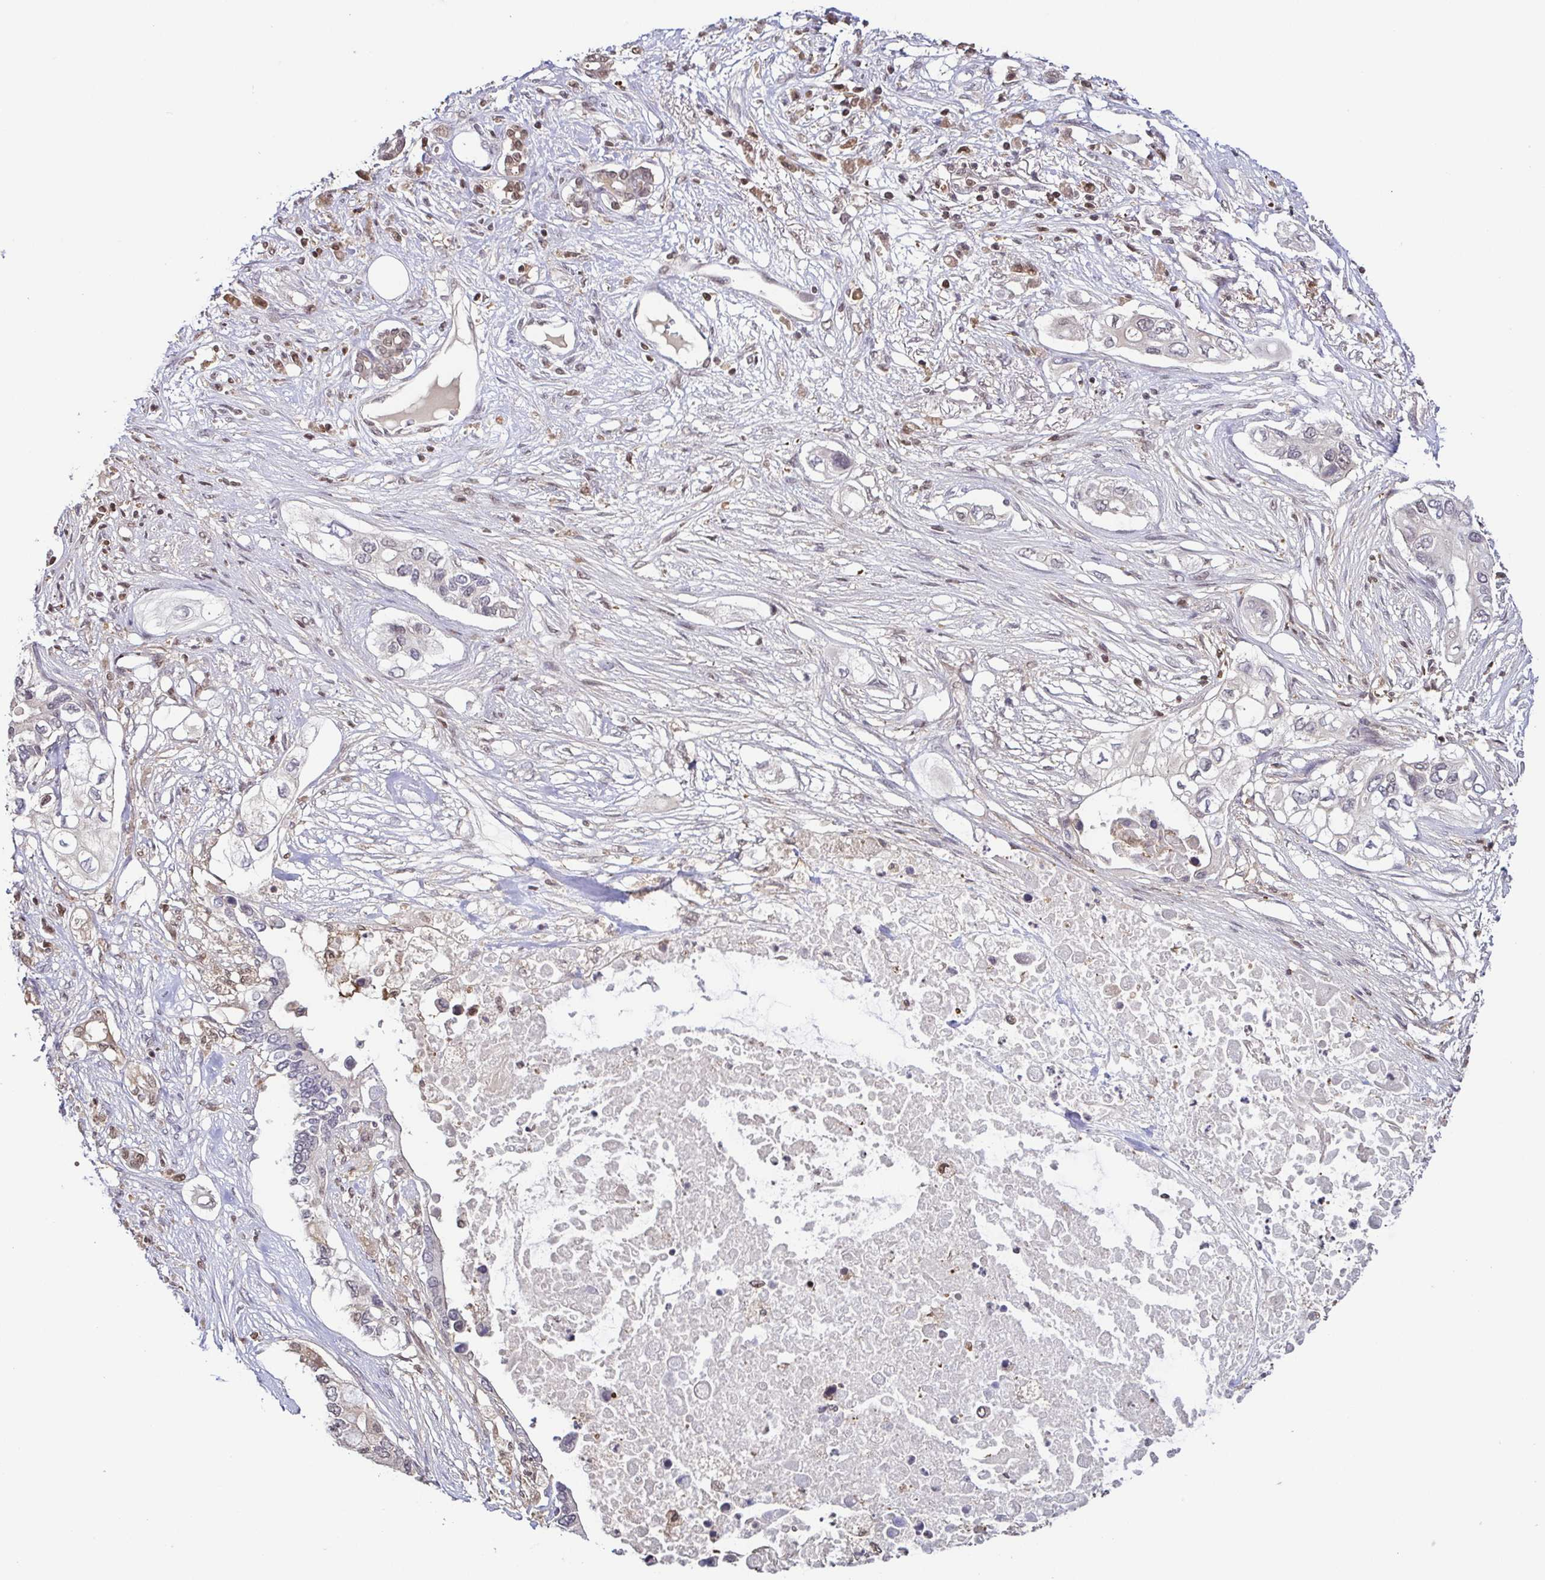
{"staining": {"intensity": "weak", "quantity": "25%-75%", "location": "cytoplasmic/membranous,nuclear"}, "tissue": "pancreatic cancer", "cell_type": "Tumor cells", "image_type": "cancer", "snomed": [{"axis": "morphology", "description": "Adenocarcinoma, NOS"}, {"axis": "topography", "description": "Pancreas"}], "caption": "A histopathology image of pancreatic adenocarcinoma stained for a protein exhibits weak cytoplasmic/membranous and nuclear brown staining in tumor cells. The staining was performed using DAB, with brown indicating positive protein expression. Nuclei are stained blue with hematoxylin.", "gene": "PSMB9", "patient": {"sex": "female", "age": 63}}